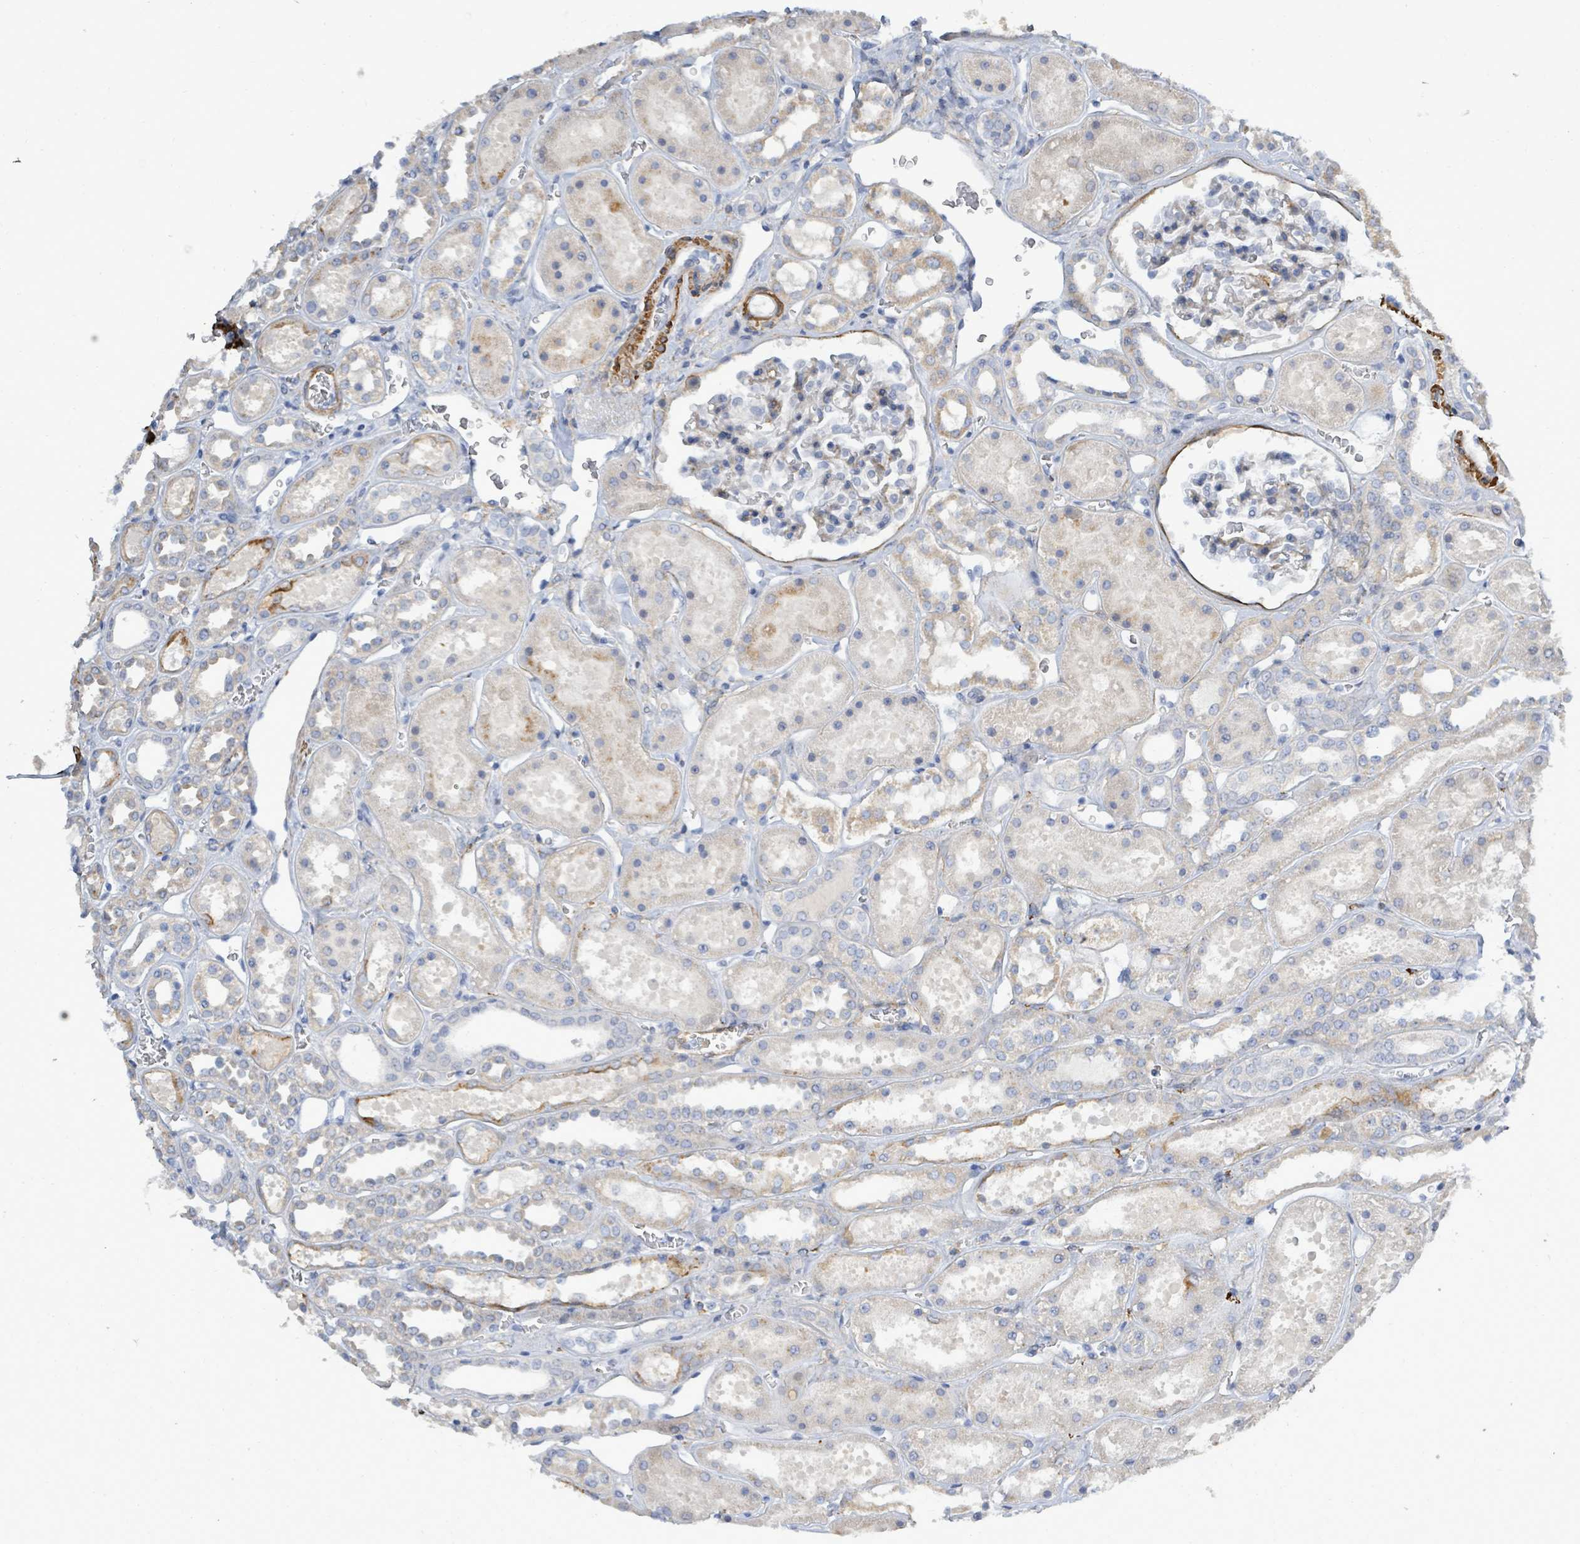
{"staining": {"intensity": "moderate", "quantity": "<25%", "location": "cytoplasmic/membranous"}, "tissue": "kidney", "cell_type": "Cells in glomeruli", "image_type": "normal", "snomed": [{"axis": "morphology", "description": "Normal tissue, NOS"}, {"axis": "topography", "description": "Kidney"}], "caption": "Unremarkable kidney was stained to show a protein in brown. There is low levels of moderate cytoplasmic/membranous staining in about <25% of cells in glomeruli.", "gene": "DMRTC1B", "patient": {"sex": "female", "age": 41}}